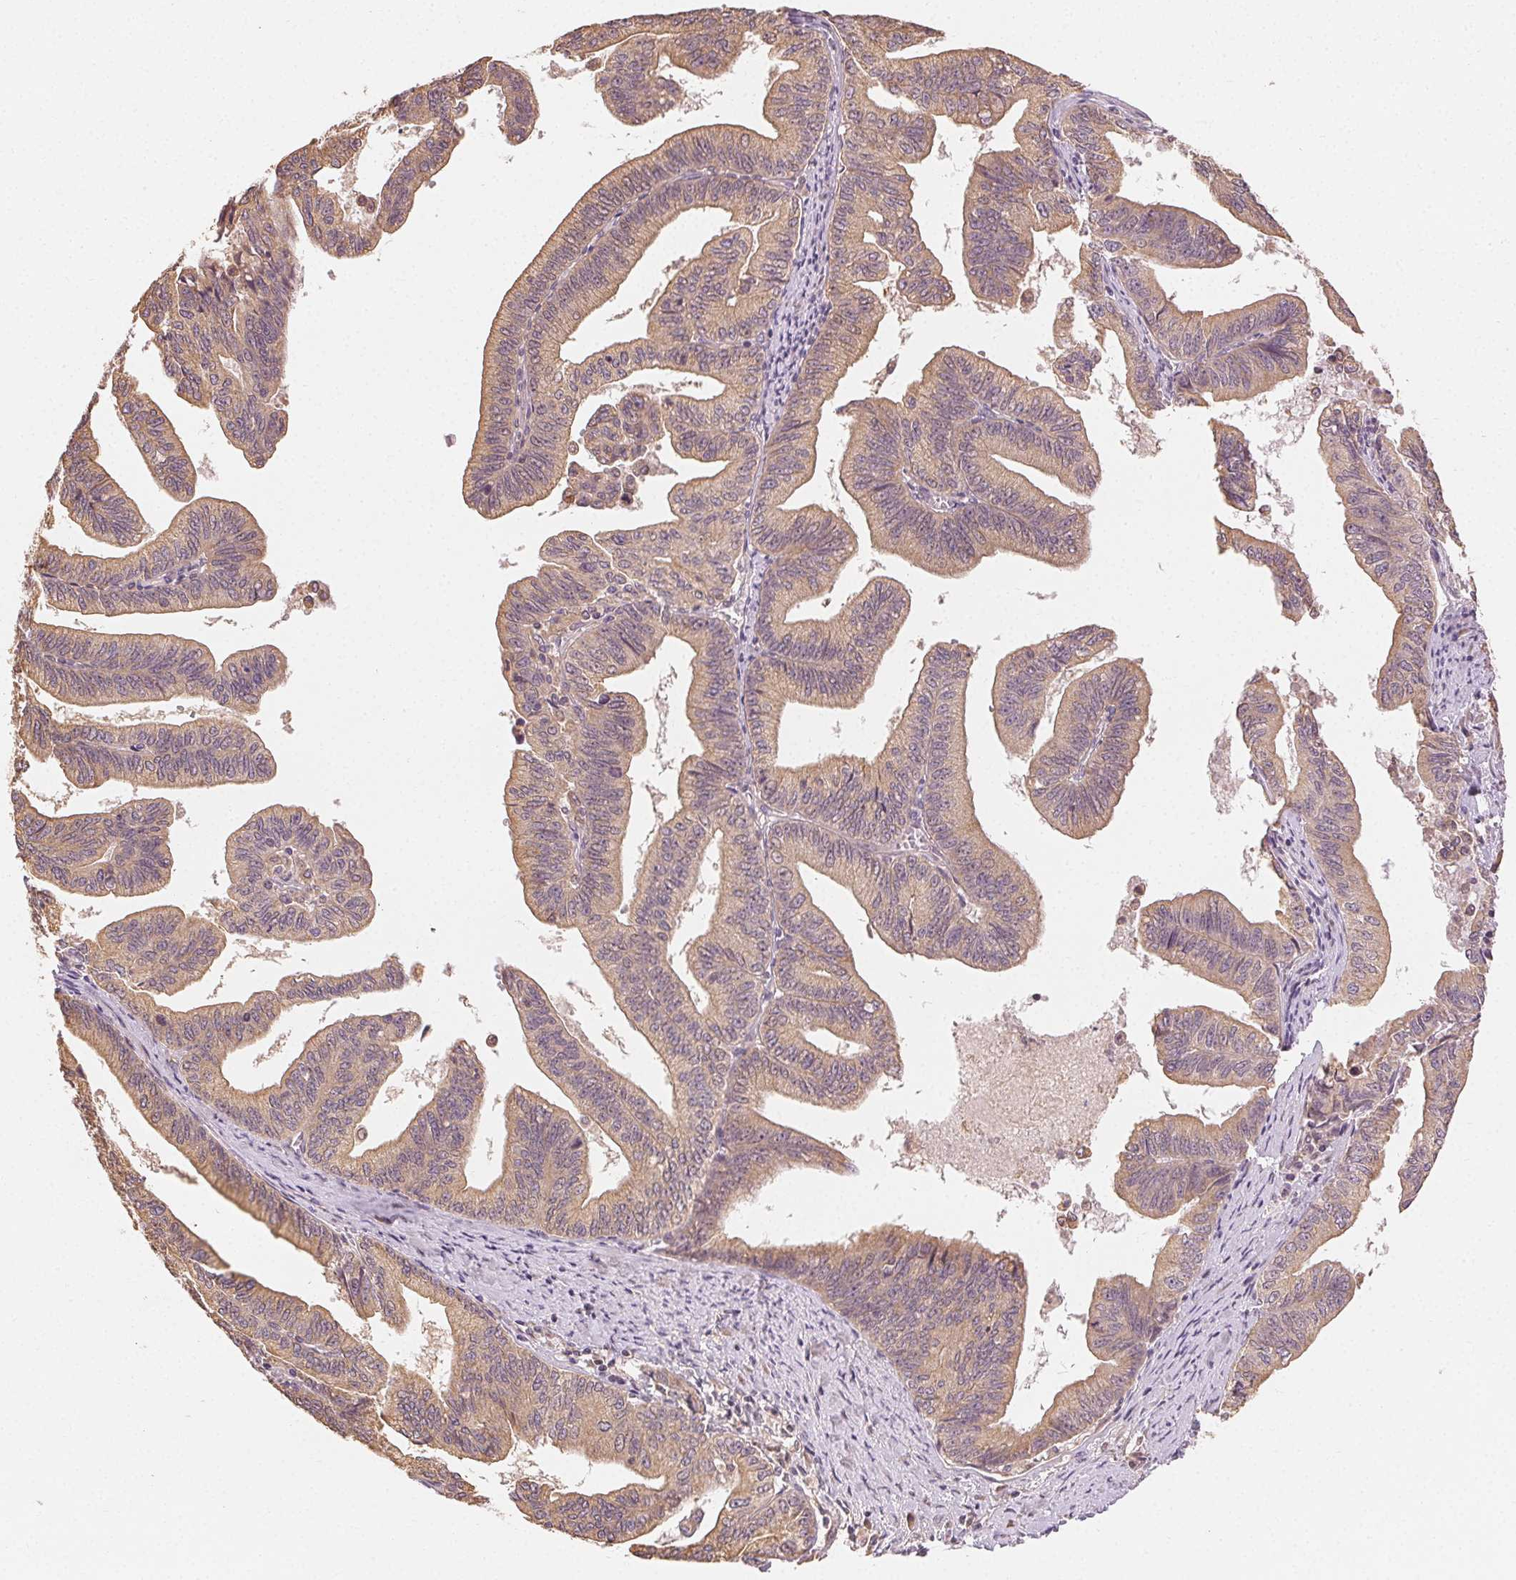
{"staining": {"intensity": "weak", "quantity": ">75%", "location": "cytoplasmic/membranous"}, "tissue": "endometrial cancer", "cell_type": "Tumor cells", "image_type": "cancer", "snomed": [{"axis": "morphology", "description": "Adenocarcinoma, NOS"}, {"axis": "topography", "description": "Endometrium"}], "caption": "Endometrial cancer stained for a protein exhibits weak cytoplasmic/membranous positivity in tumor cells.", "gene": "SEZ6L2", "patient": {"sex": "female", "age": 65}}